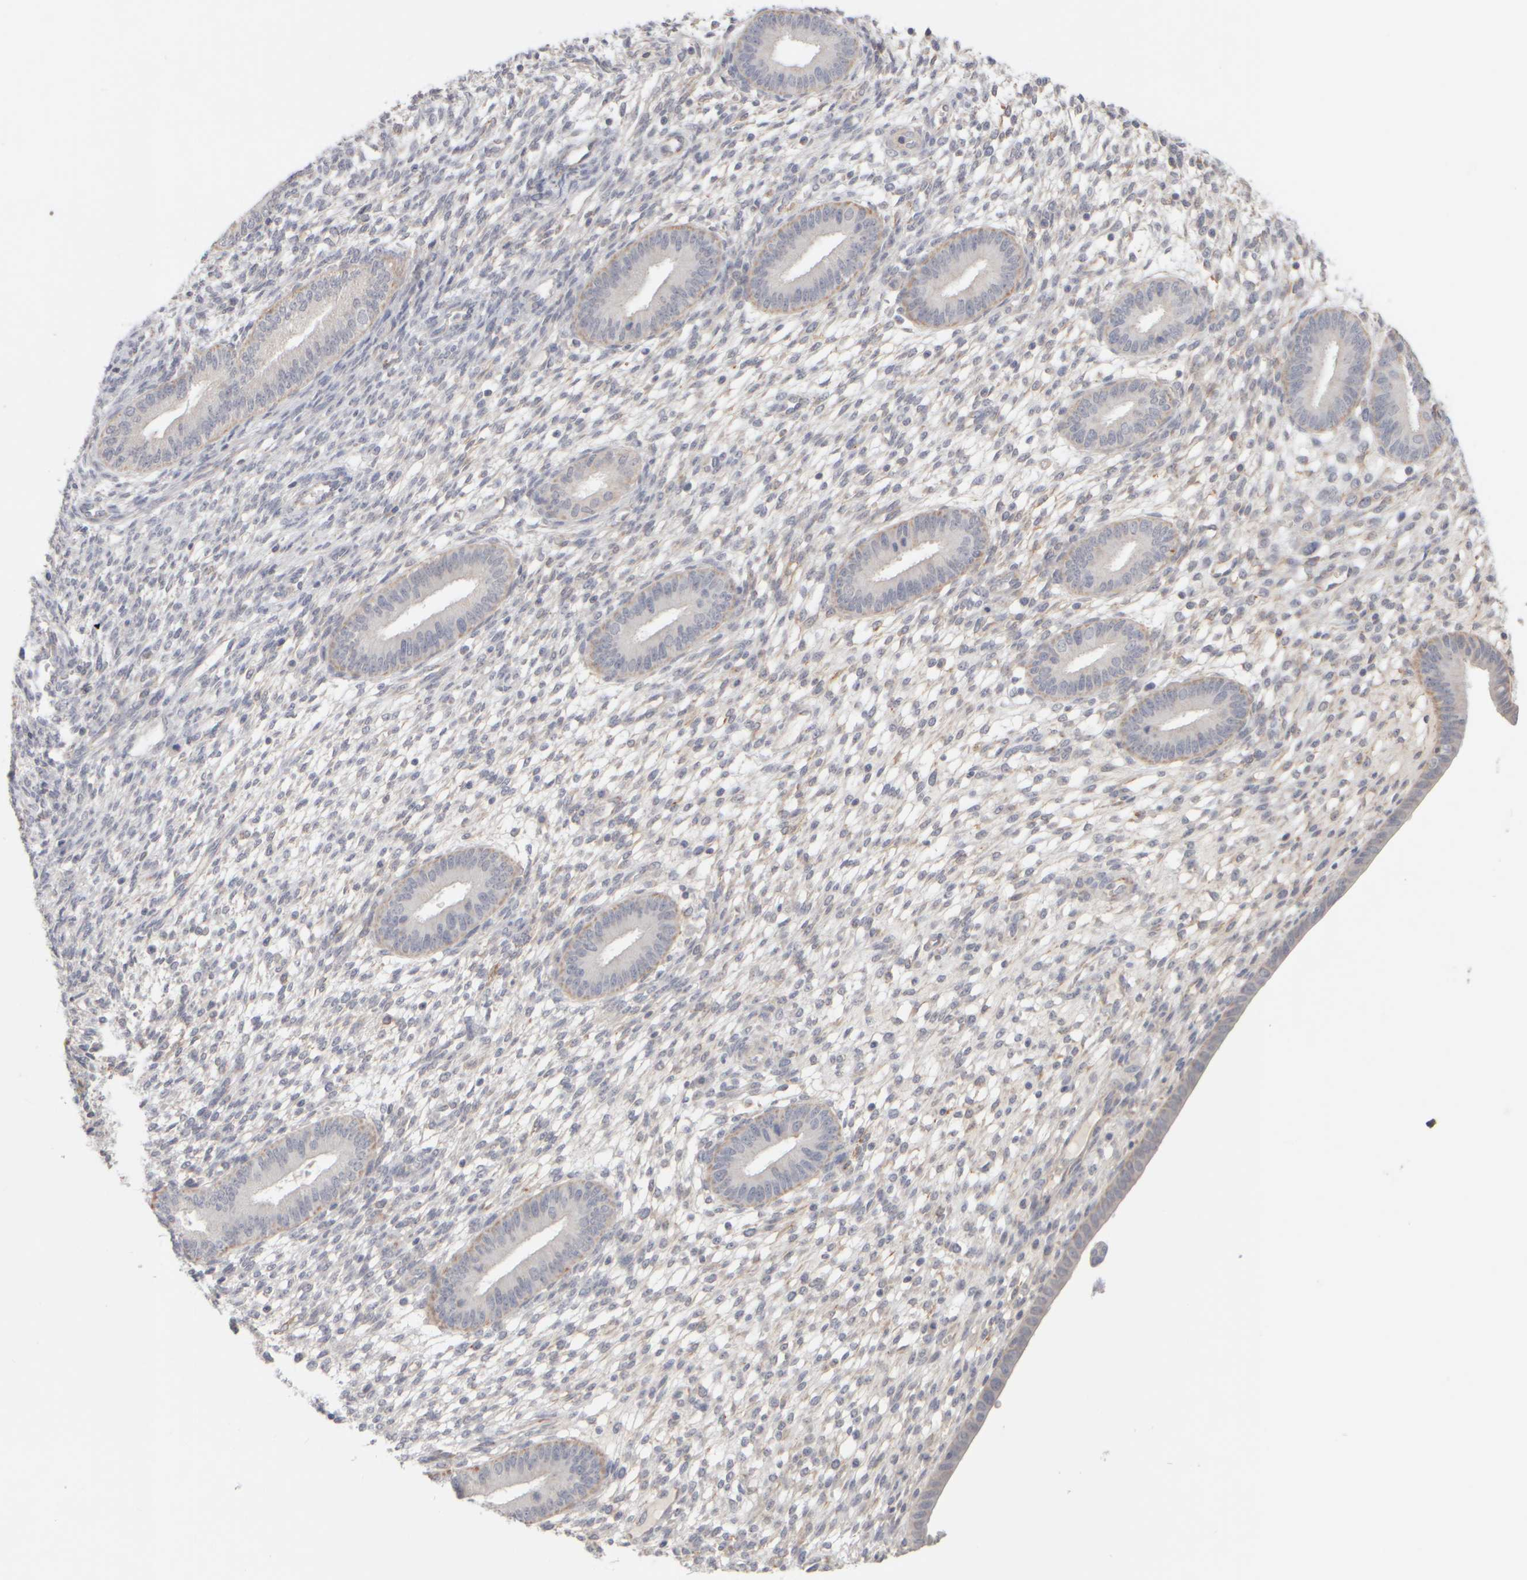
{"staining": {"intensity": "weak", "quantity": "<25%", "location": "cytoplasmic/membranous"}, "tissue": "endometrium", "cell_type": "Cells in endometrial stroma", "image_type": "normal", "snomed": [{"axis": "morphology", "description": "Normal tissue, NOS"}, {"axis": "topography", "description": "Endometrium"}], "caption": "Protein analysis of benign endometrium reveals no significant positivity in cells in endometrial stroma.", "gene": "ZNF112", "patient": {"sex": "female", "age": 46}}